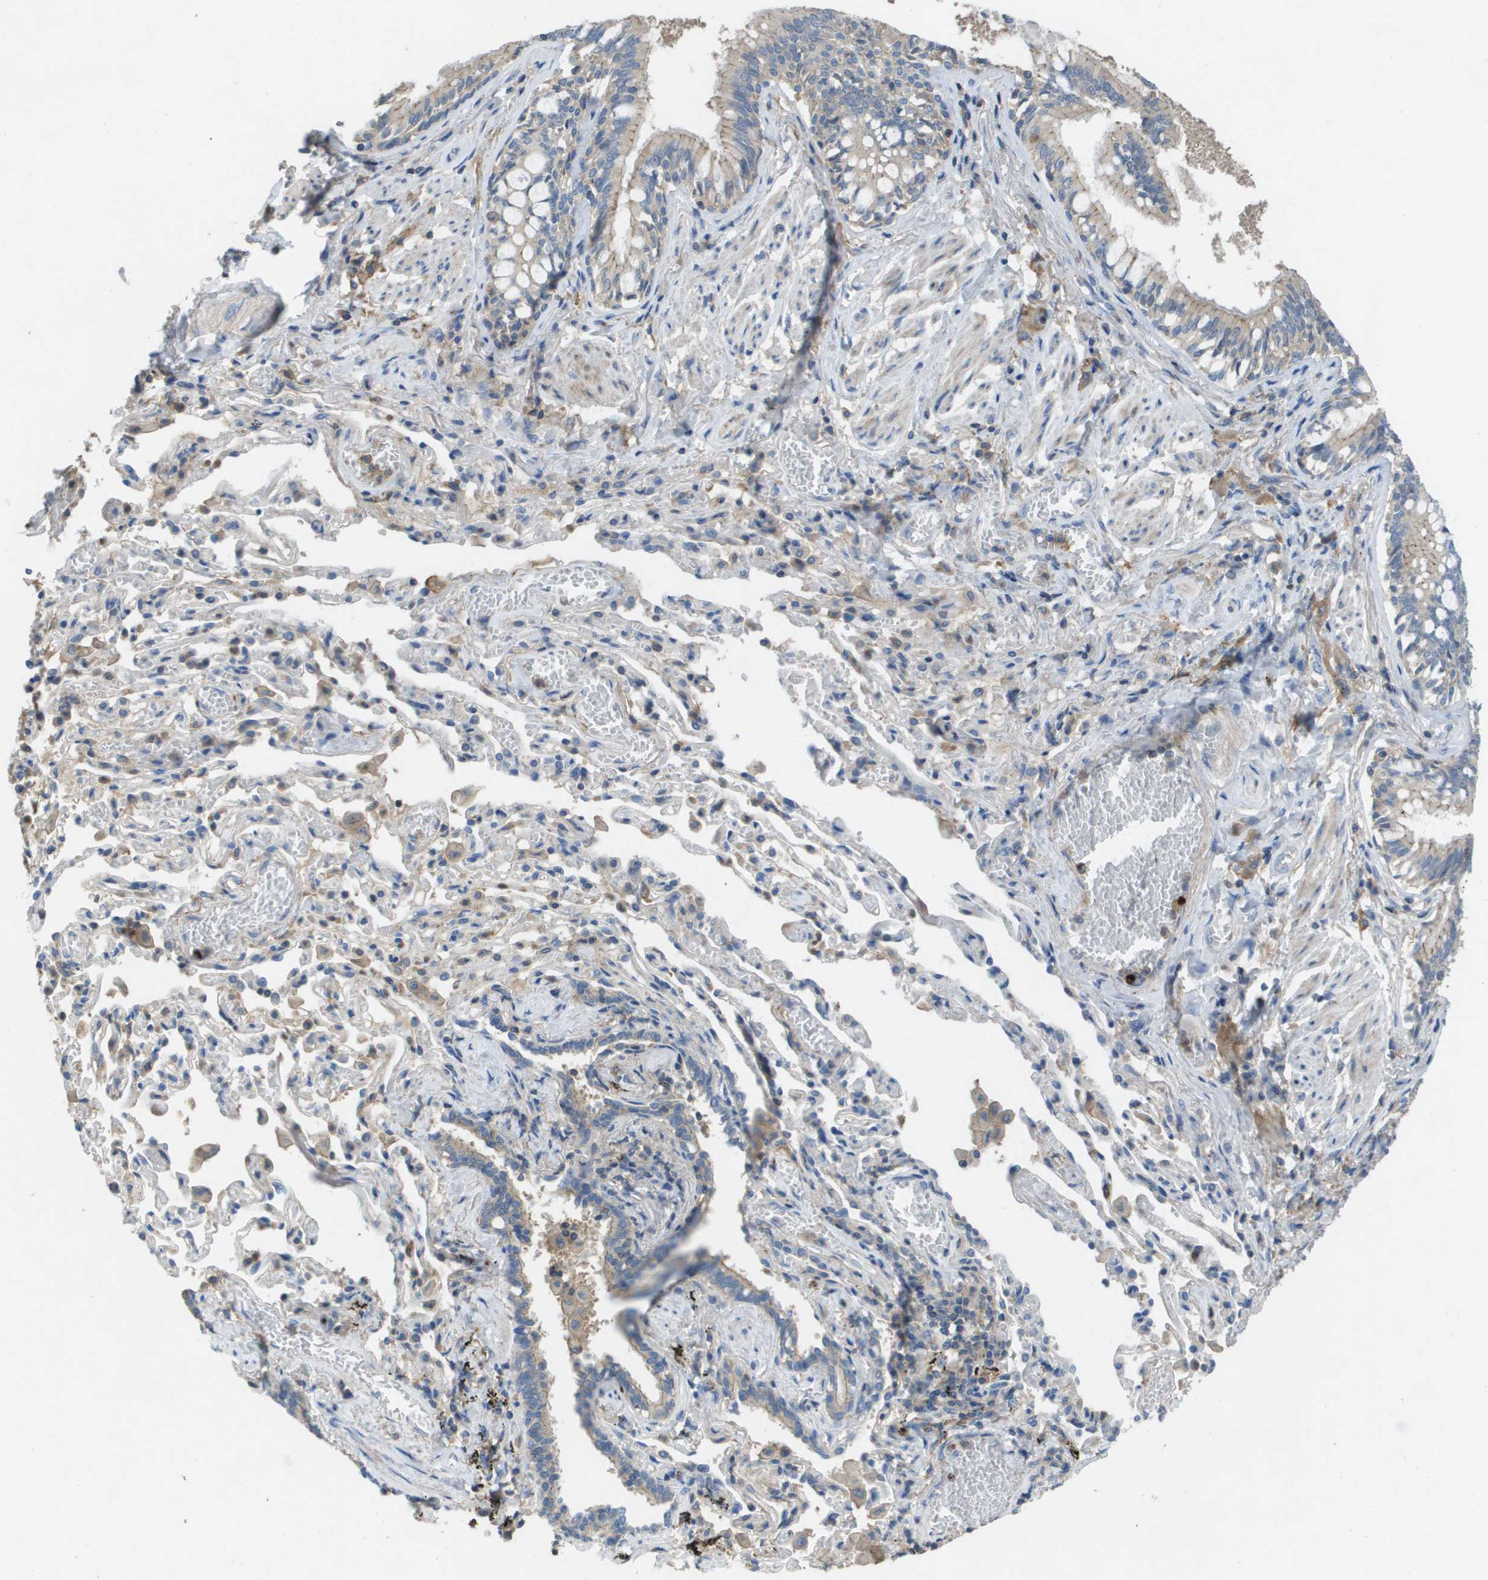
{"staining": {"intensity": "weak", "quantity": ">75%", "location": "cytoplasmic/membranous"}, "tissue": "bronchus", "cell_type": "Respiratory epithelial cells", "image_type": "normal", "snomed": [{"axis": "morphology", "description": "Normal tissue, NOS"}, {"axis": "morphology", "description": "Inflammation, NOS"}, {"axis": "topography", "description": "Cartilage tissue"}, {"axis": "topography", "description": "Lung"}], "caption": "DAB (3,3'-diaminobenzidine) immunohistochemical staining of unremarkable human bronchus demonstrates weak cytoplasmic/membranous protein expression in approximately >75% of respiratory epithelial cells.", "gene": "CLCA4", "patient": {"sex": "male", "age": 71}}